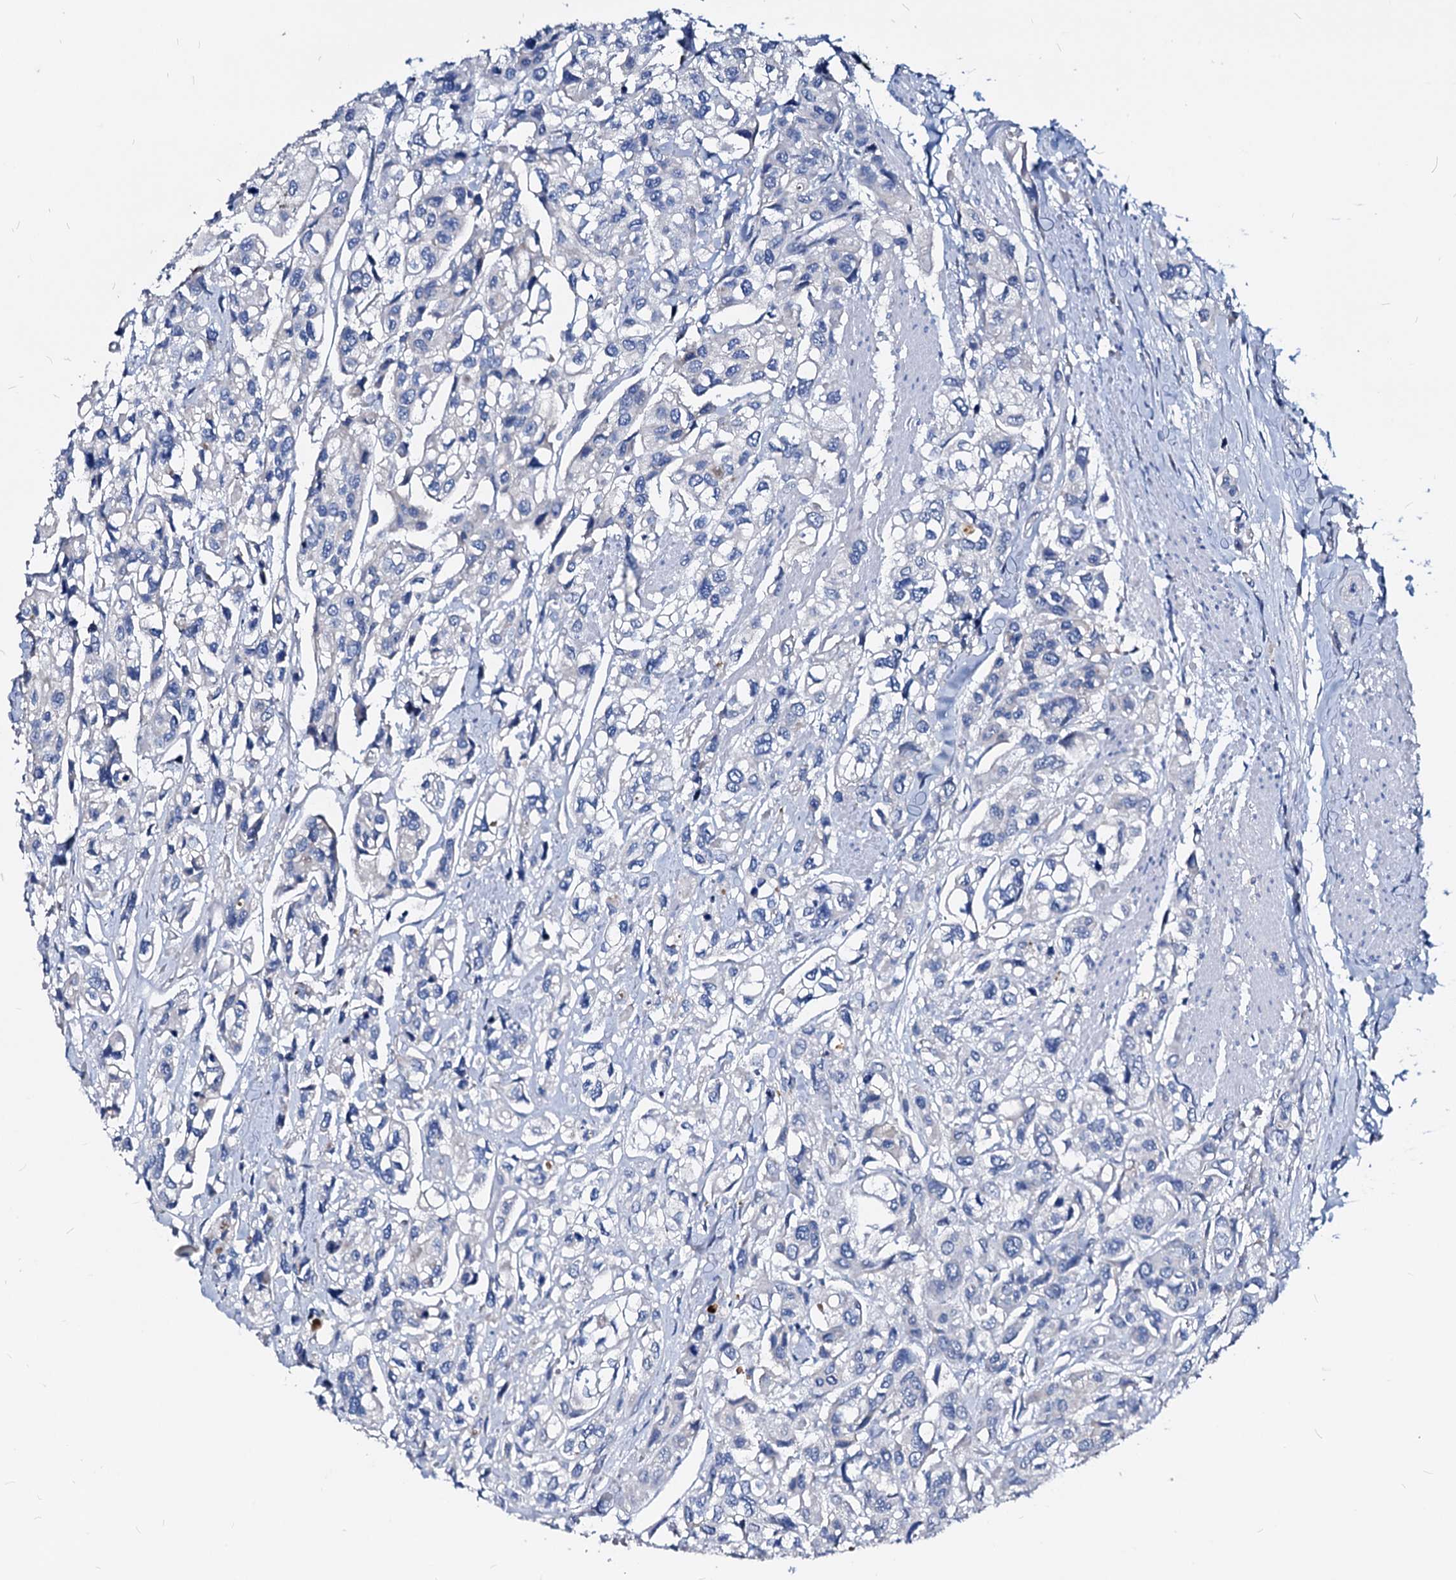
{"staining": {"intensity": "negative", "quantity": "none", "location": "none"}, "tissue": "urothelial cancer", "cell_type": "Tumor cells", "image_type": "cancer", "snomed": [{"axis": "morphology", "description": "Urothelial carcinoma, High grade"}, {"axis": "topography", "description": "Urinary bladder"}], "caption": "Image shows no protein expression in tumor cells of urothelial carcinoma (high-grade) tissue. (DAB IHC visualized using brightfield microscopy, high magnification).", "gene": "DYDC2", "patient": {"sex": "male", "age": 67}}